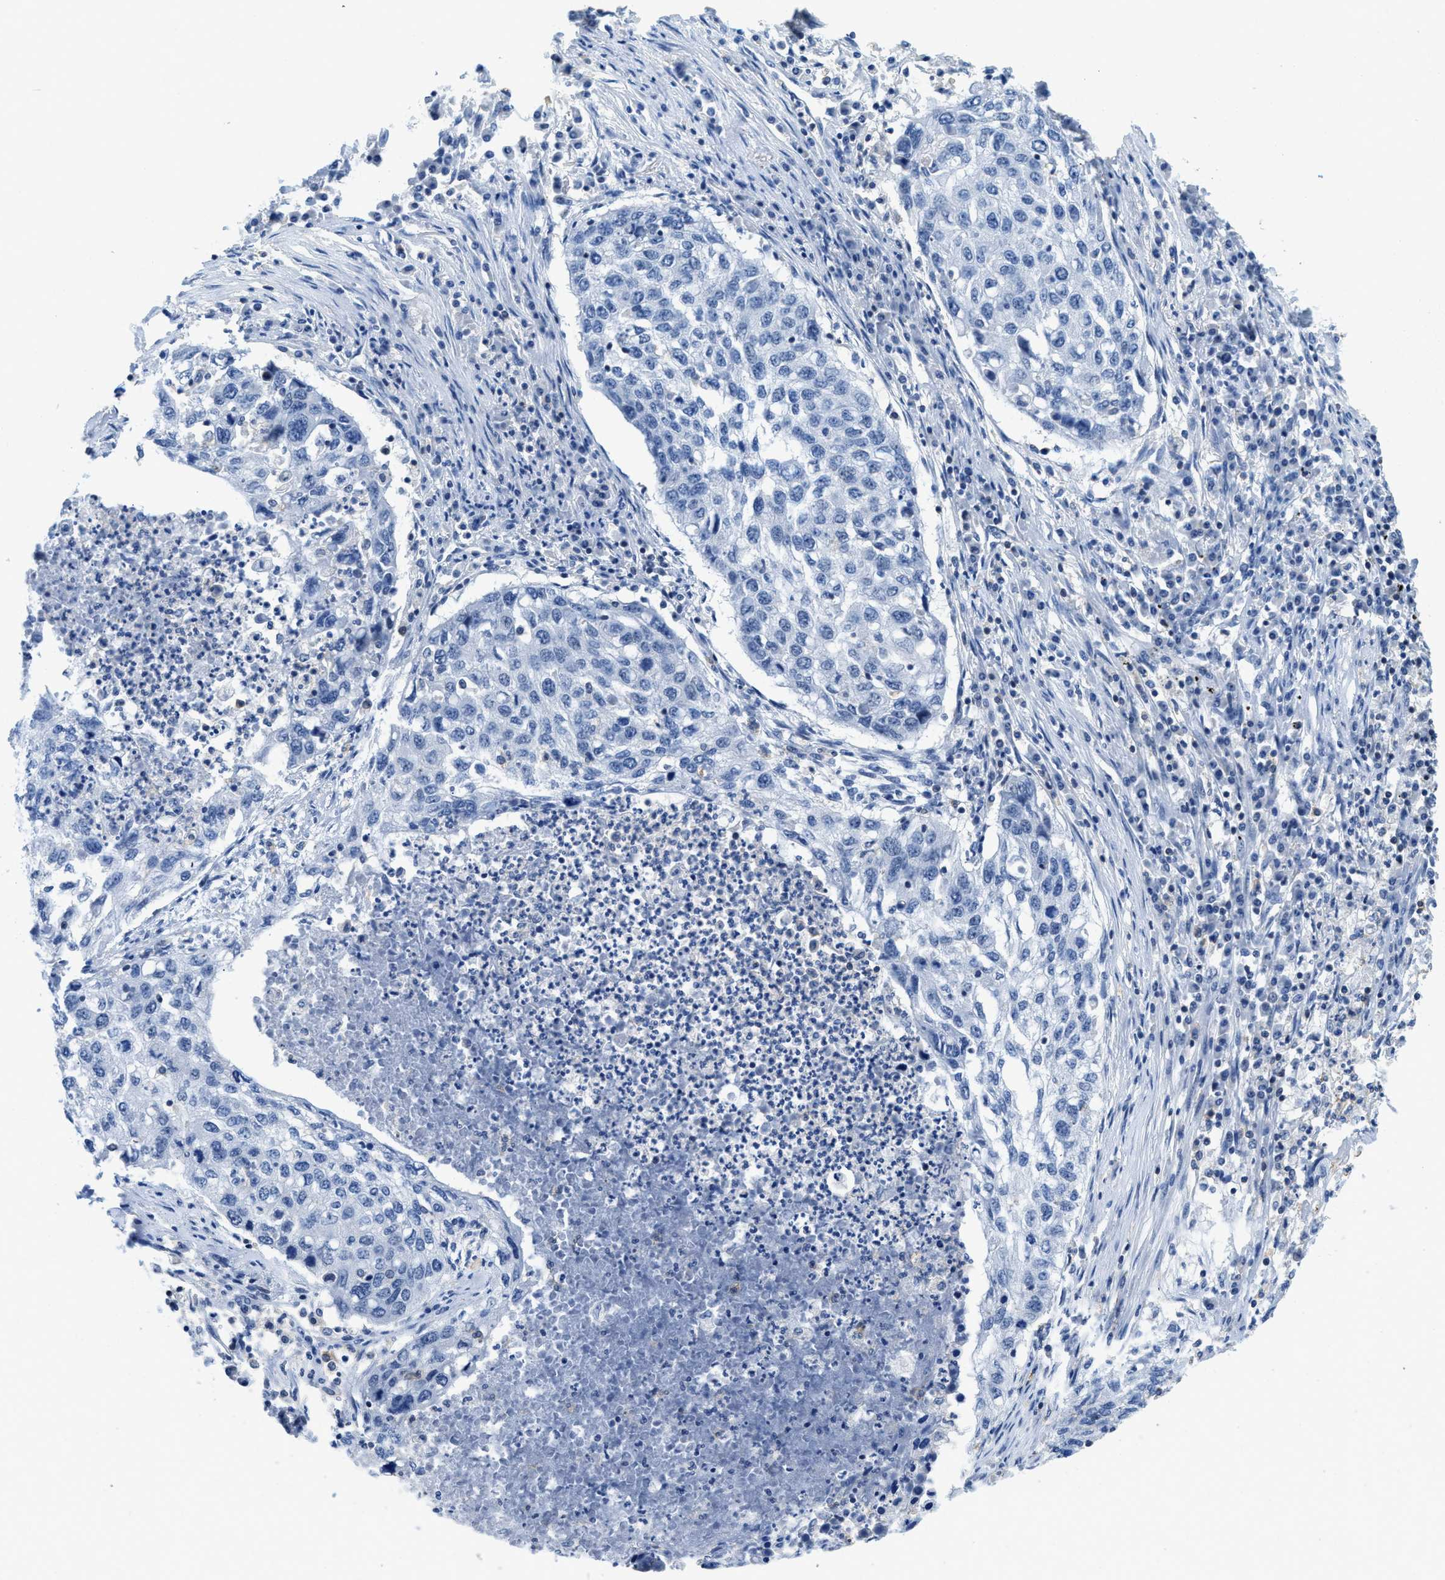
{"staining": {"intensity": "negative", "quantity": "none", "location": "none"}, "tissue": "lung cancer", "cell_type": "Tumor cells", "image_type": "cancer", "snomed": [{"axis": "morphology", "description": "Squamous cell carcinoma, NOS"}, {"axis": "topography", "description": "Lung"}], "caption": "An image of human lung cancer (squamous cell carcinoma) is negative for staining in tumor cells.", "gene": "FAM151A", "patient": {"sex": "female", "age": 63}}